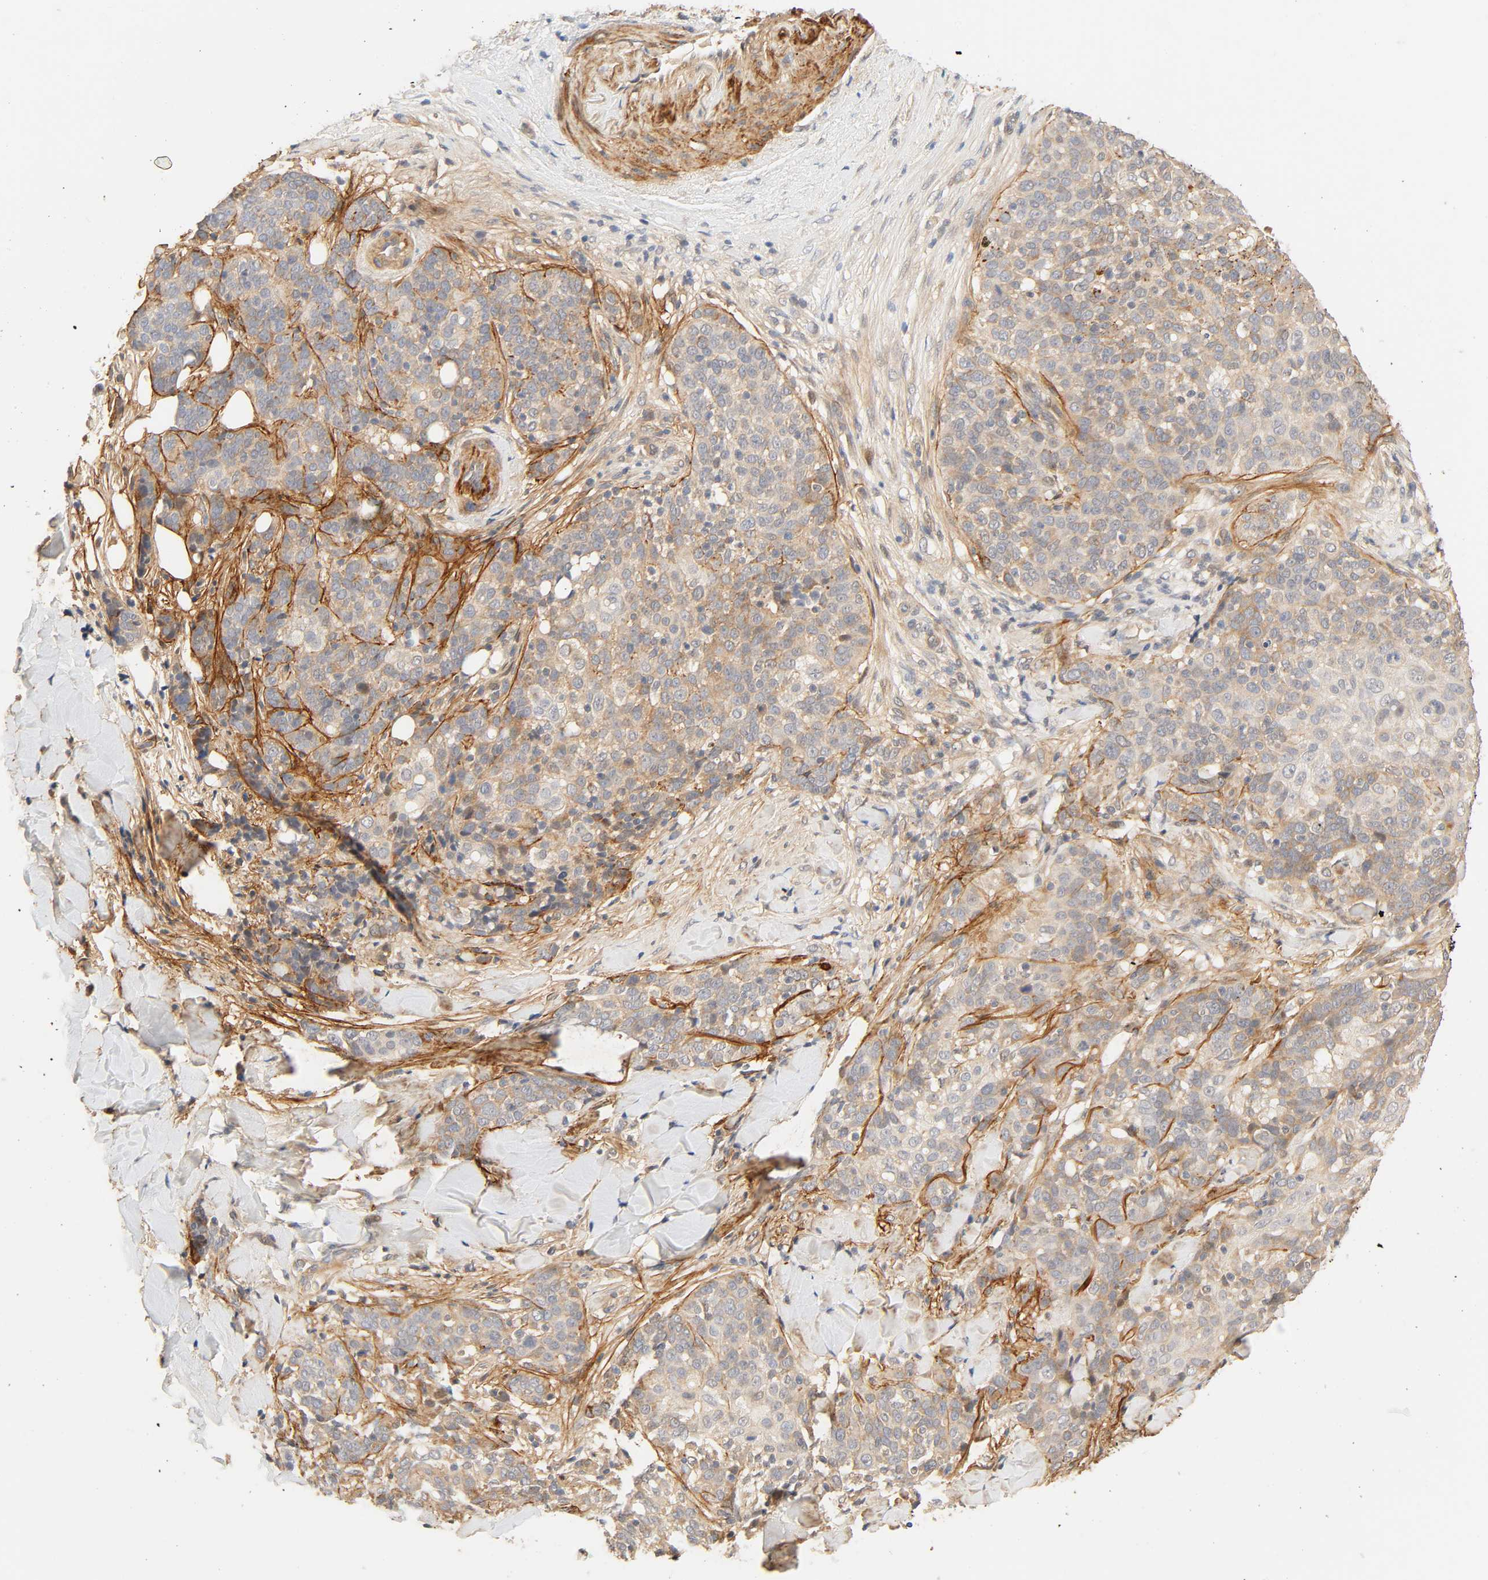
{"staining": {"intensity": "moderate", "quantity": ">75%", "location": "cytoplasmic/membranous"}, "tissue": "skin cancer", "cell_type": "Tumor cells", "image_type": "cancer", "snomed": [{"axis": "morphology", "description": "Normal tissue, NOS"}, {"axis": "morphology", "description": "Squamous cell carcinoma, NOS"}, {"axis": "topography", "description": "Skin"}], "caption": "A micrograph of human skin cancer (squamous cell carcinoma) stained for a protein displays moderate cytoplasmic/membranous brown staining in tumor cells. (DAB (3,3'-diaminobenzidine) = brown stain, brightfield microscopy at high magnification).", "gene": "CACNA1G", "patient": {"sex": "female", "age": 83}}